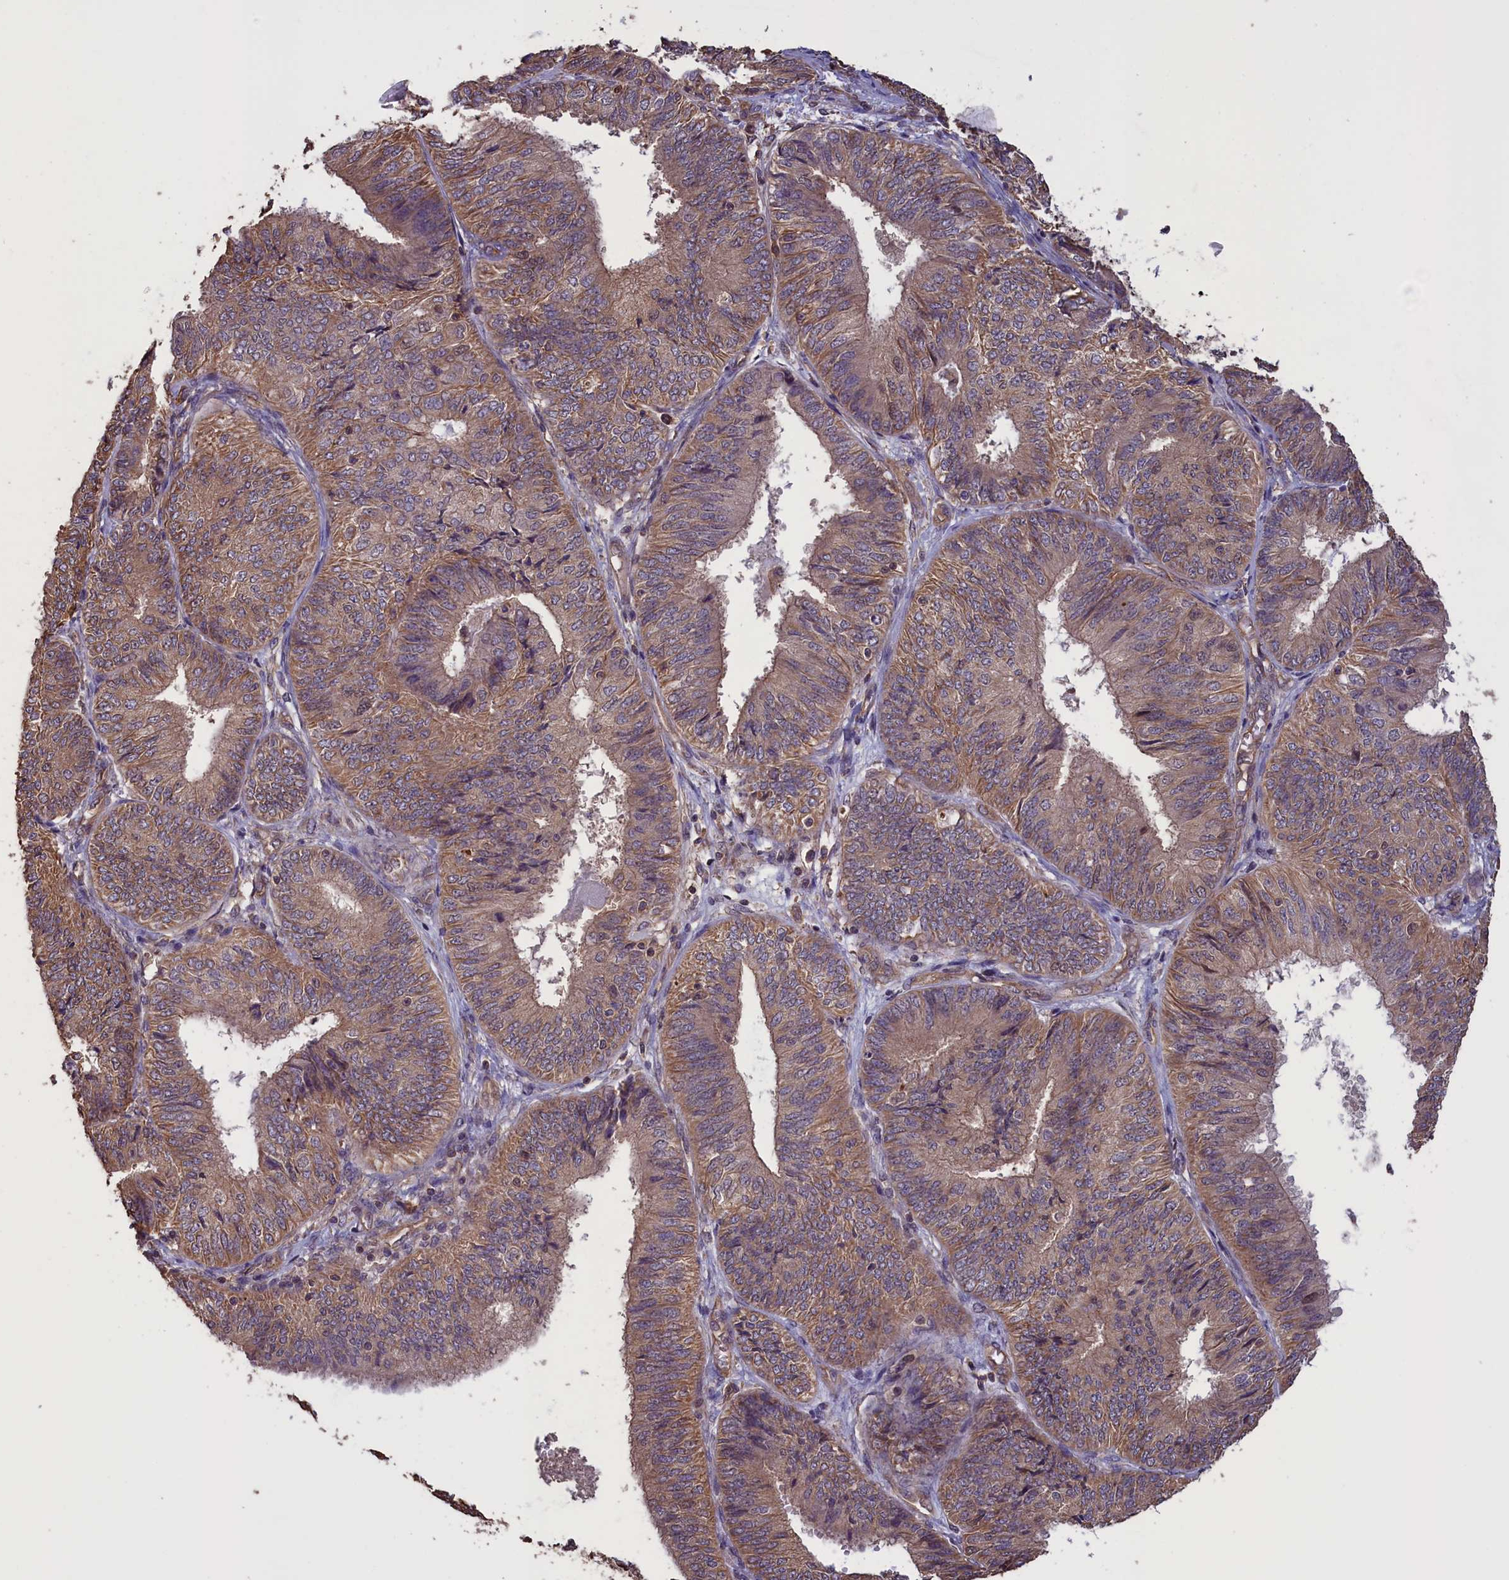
{"staining": {"intensity": "moderate", "quantity": "25%-75%", "location": "cytoplasmic/membranous"}, "tissue": "endometrial cancer", "cell_type": "Tumor cells", "image_type": "cancer", "snomed": [{"axis": "morphology", "description": "Adenocarcinoma, NOS"}, {"axis": "topography", "description": "Endometrium"}], "caption": "Endometrial adenocarcinoma stained with immunohistochemistry (IHC) displays moderate cytoplasmic/membranous staining in about 25%-75% of tumor cells. The protein of interest is shown in brown color, while the nuclei are stained blue.", "gene": "DAPK3", "patient": {"sex": "female", "age": 58}}